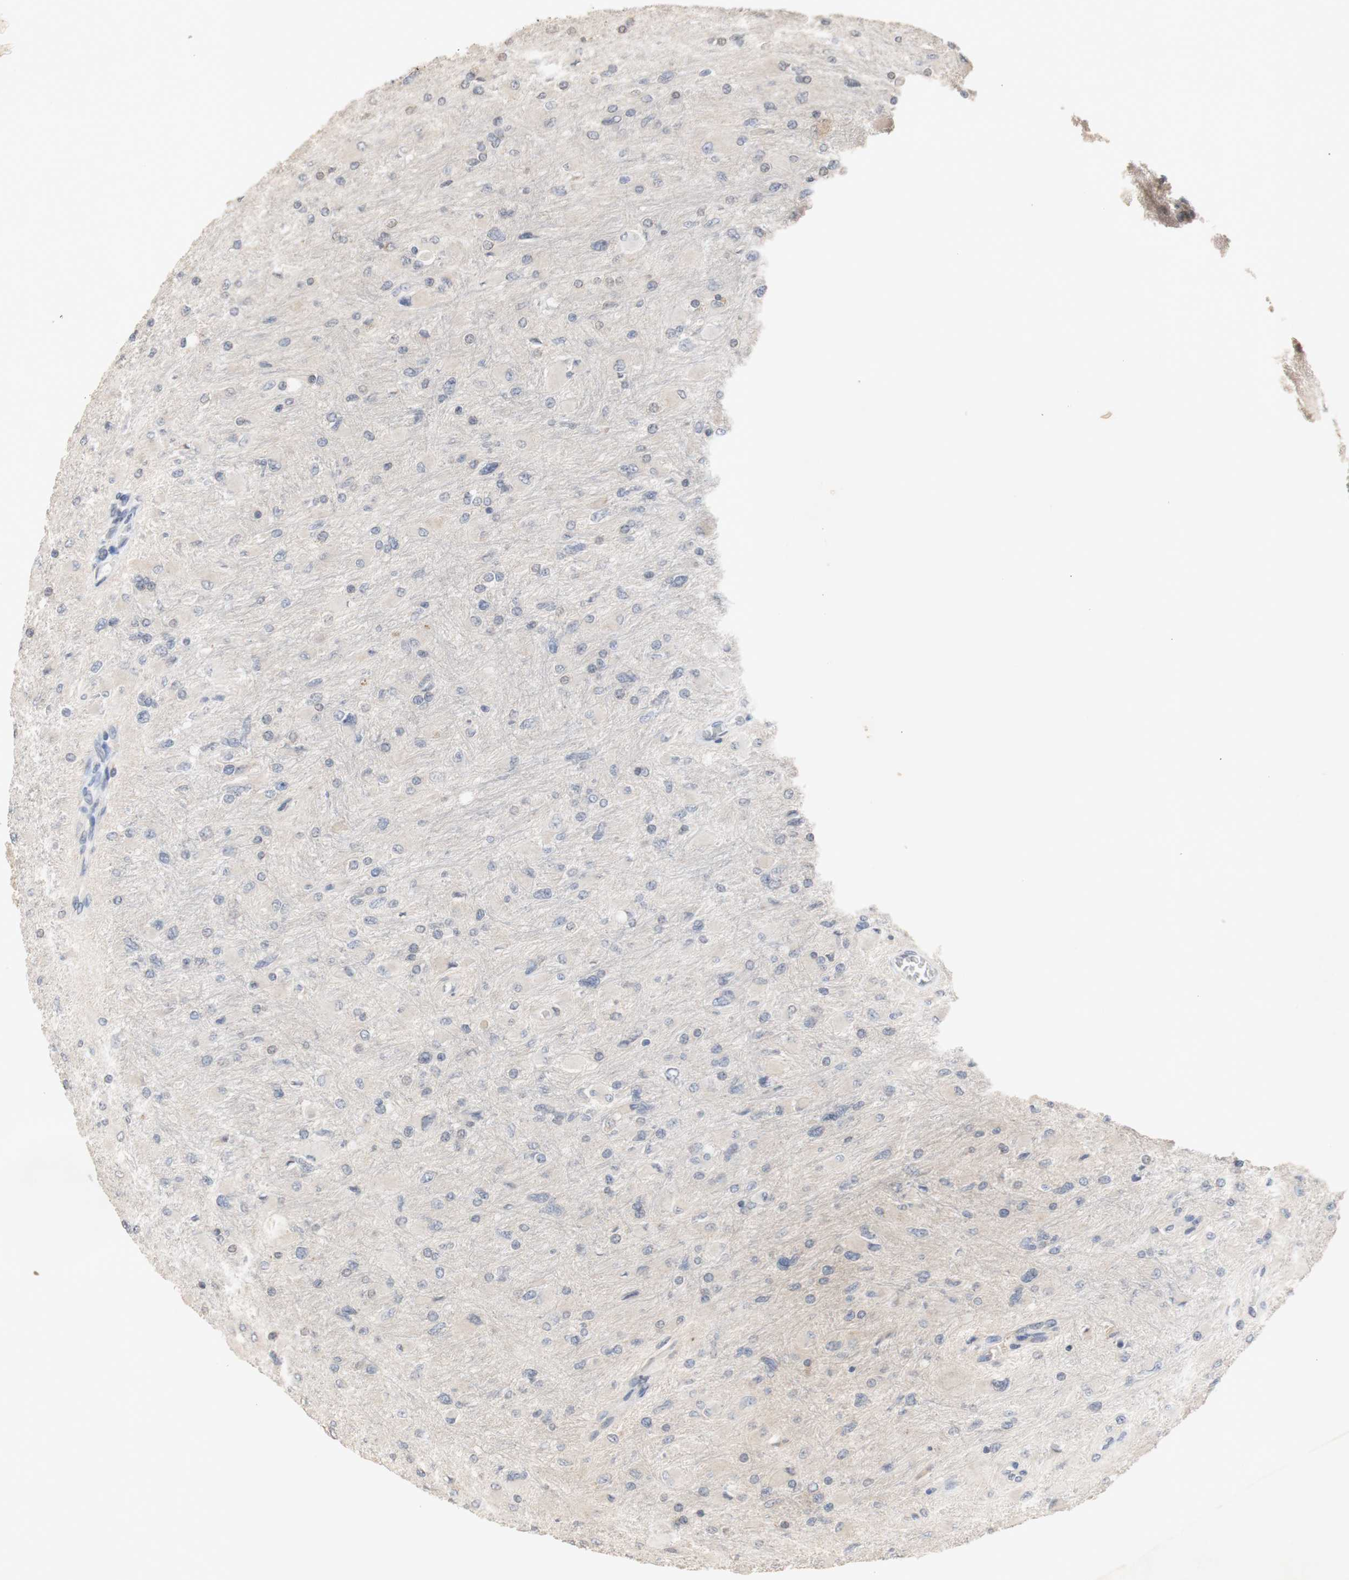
{"staining": {"intensity": "negative", "quantity": "none", "location": "none"}, "tissue": "glioma", "cell_type": "Tumor cells", "image_type": "cancer", "snomed": [{"axis": "morphology", "description": "Glioma, malignant, High grade"}, {"axis": "topography", "description": "Cerebral cortex"}], "caption": "Immunohistochemistry of glioma exhibits no positivity in tumor cells.", "gene": "FOSB", "patient": {"sex": "female", "age": 36}}